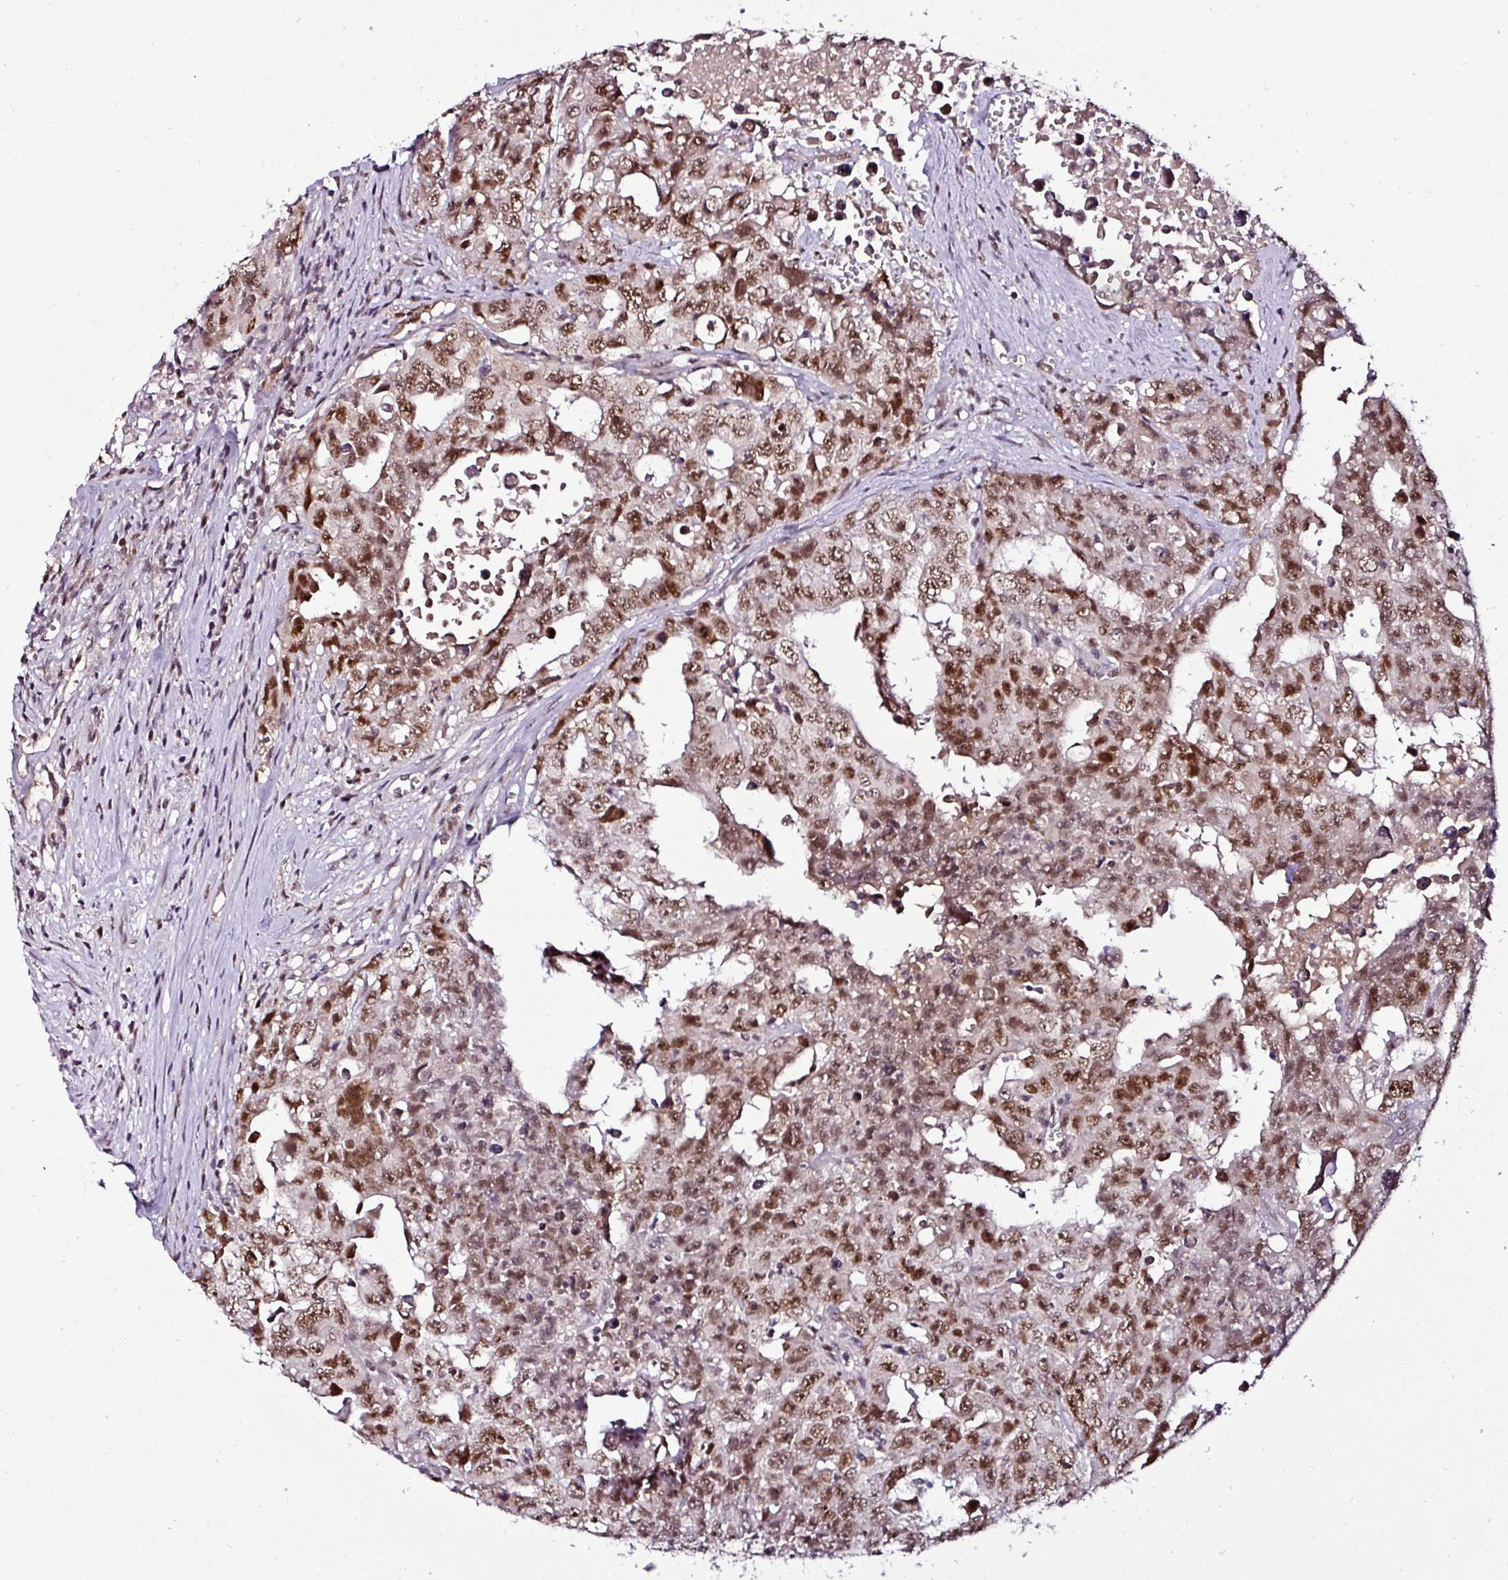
{"staining": {"intensity": "moderate", "quantity": ">75%", "location": "nuclear"}, "tissue": "testis cancer", "cell_type": "Tumor cells", "image_type": "cancer", "snomed": [{"axis": "morphology", "description": "Carcinoma, Embryonal, NOS"}, {"axis": "topography", "description": "Testis"}], "caption": "A brown stain labels moderate nuclear positivity of a protein in embryonal carcinoma (testis) tumor cells. (IHC, brightfield microscopy, high magnification).", "gene": "KLF16", "patient": {"sex": "male", "age": 24}}